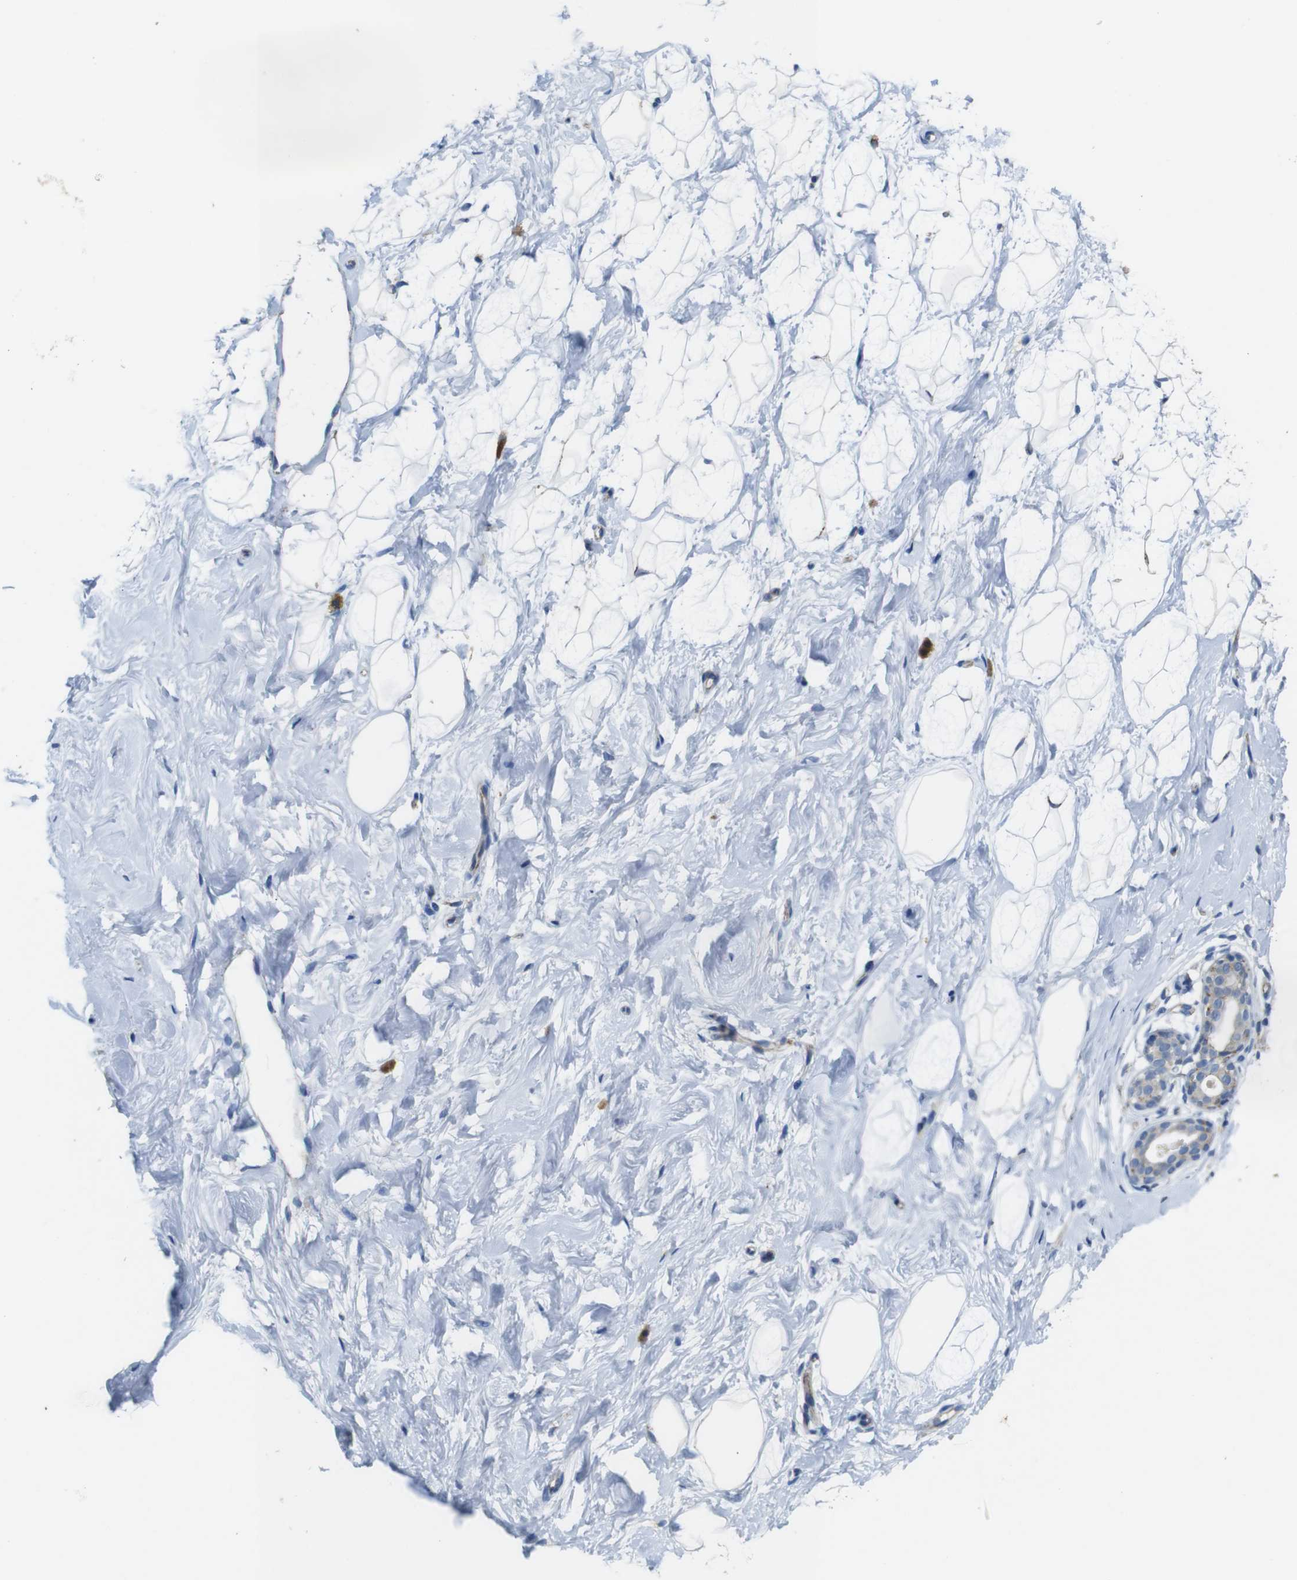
{"staining": {"intensity": "negative", "quantity": "none", "location": "none"}, "tissue": "breast", "cell_type": "Adipocytes", "image_type": "normal", "snomed": [{"axis": "morphology", "description": "Normal tissue, NOS"}, {"axis": "topography", "description": "Breast"}], "caption": "IHC of unremarkable breast demonstrates no positivity in adipocytes.", "gene": "NHLRC3", "patient": {"sex": "female", "age": 23}}